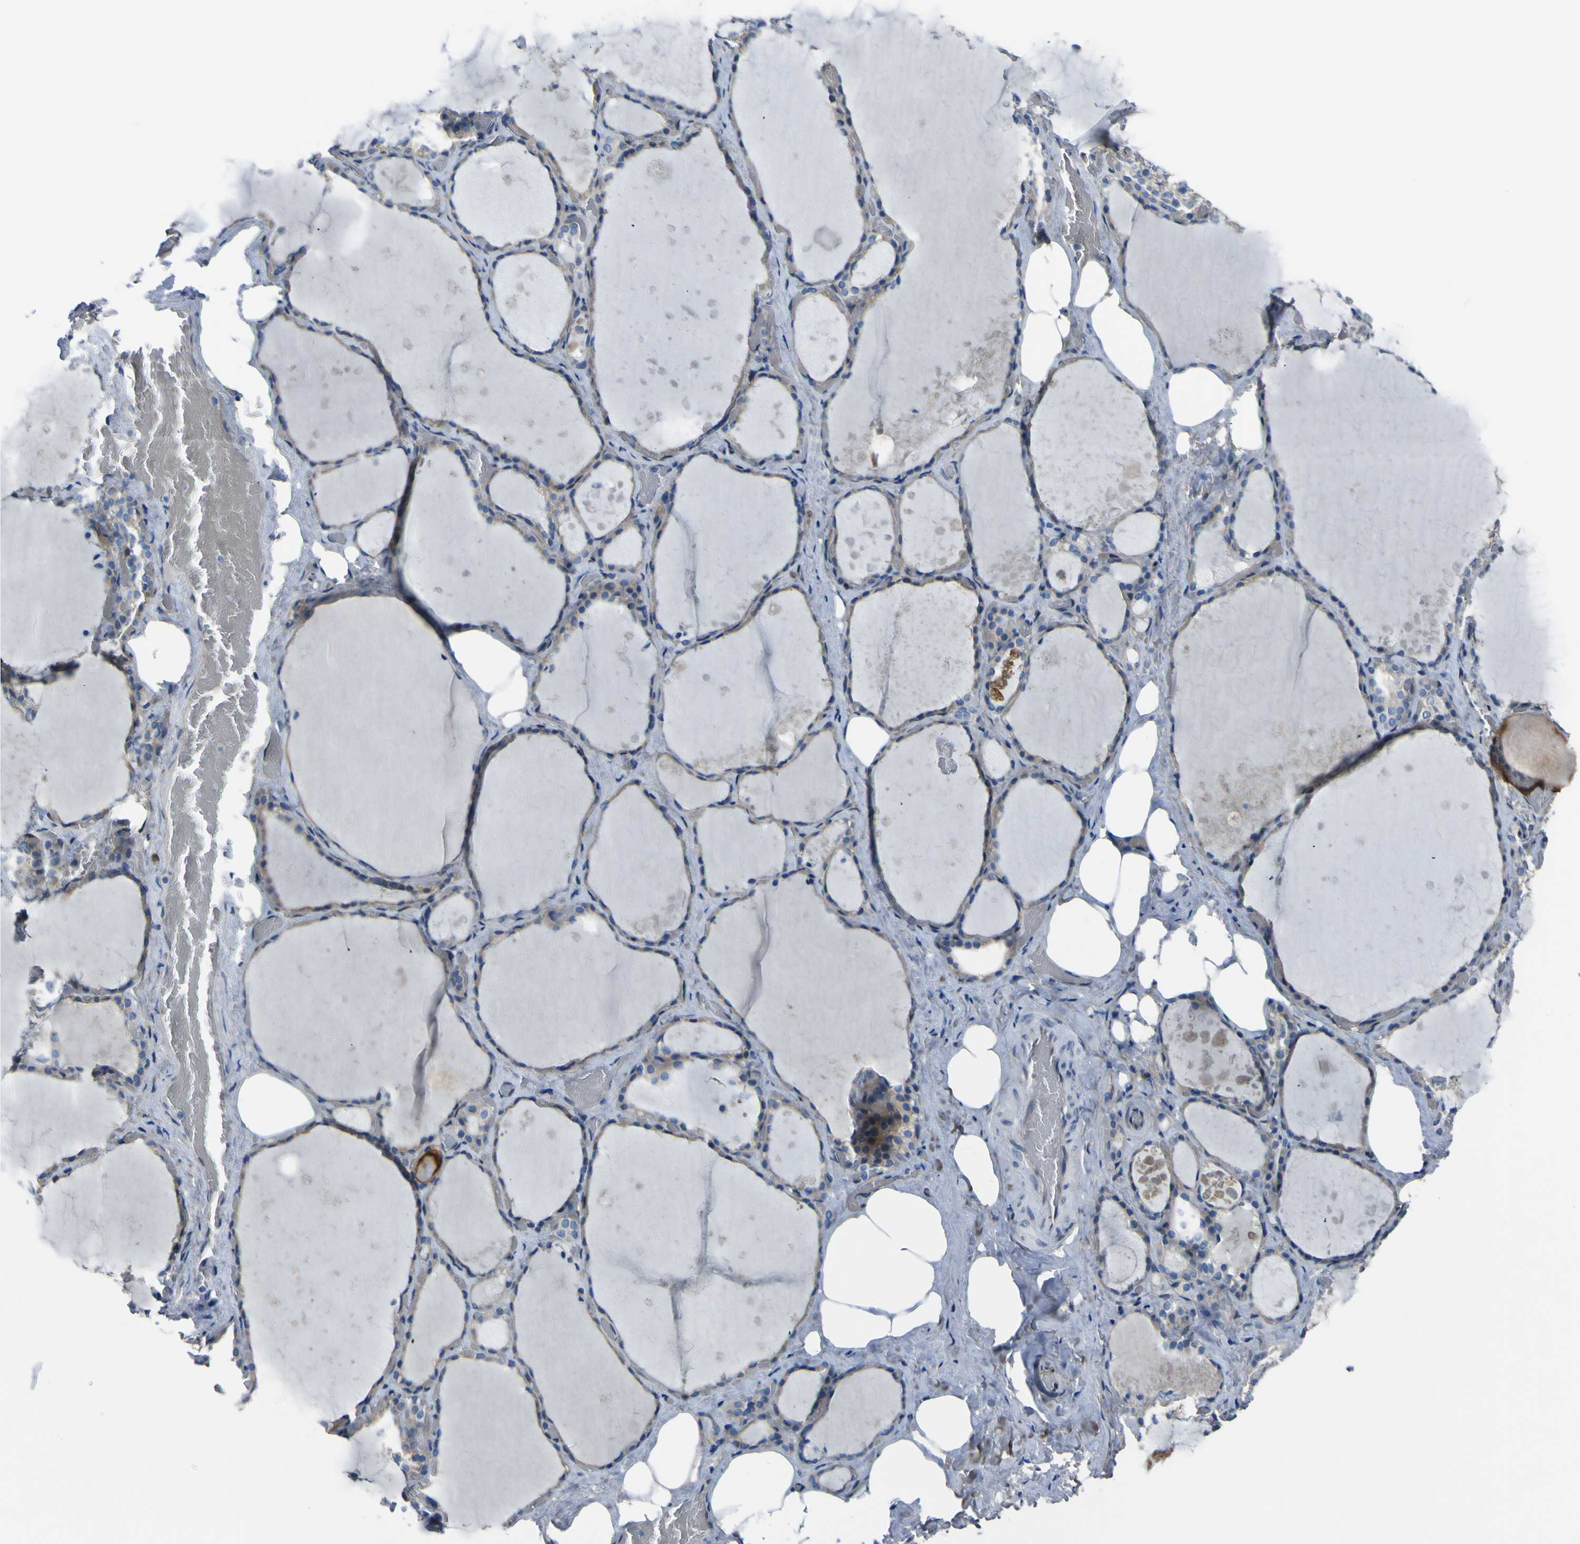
{"staining": {"intensity": "moderate", "quantity": "25%-75%", "location": "cytoplasmic/membranous"}, "tissue": "thyroid gland", "cell_type": "Glandular cells", "image_type": "normal", "snomed": [{"axis": "morphology", "description": "Normal tissue, NOS"}, {"axis": "topography", "description": "Thyroid gland"}], "caption": "This is a histology image of IHC staining of unremarkable thyroid gland, which shows moderate staining in the cytoplasmic/membranous of glandular cells.", "gene": "LRRN1", "patient": {"sex": "male", "age": 61}}